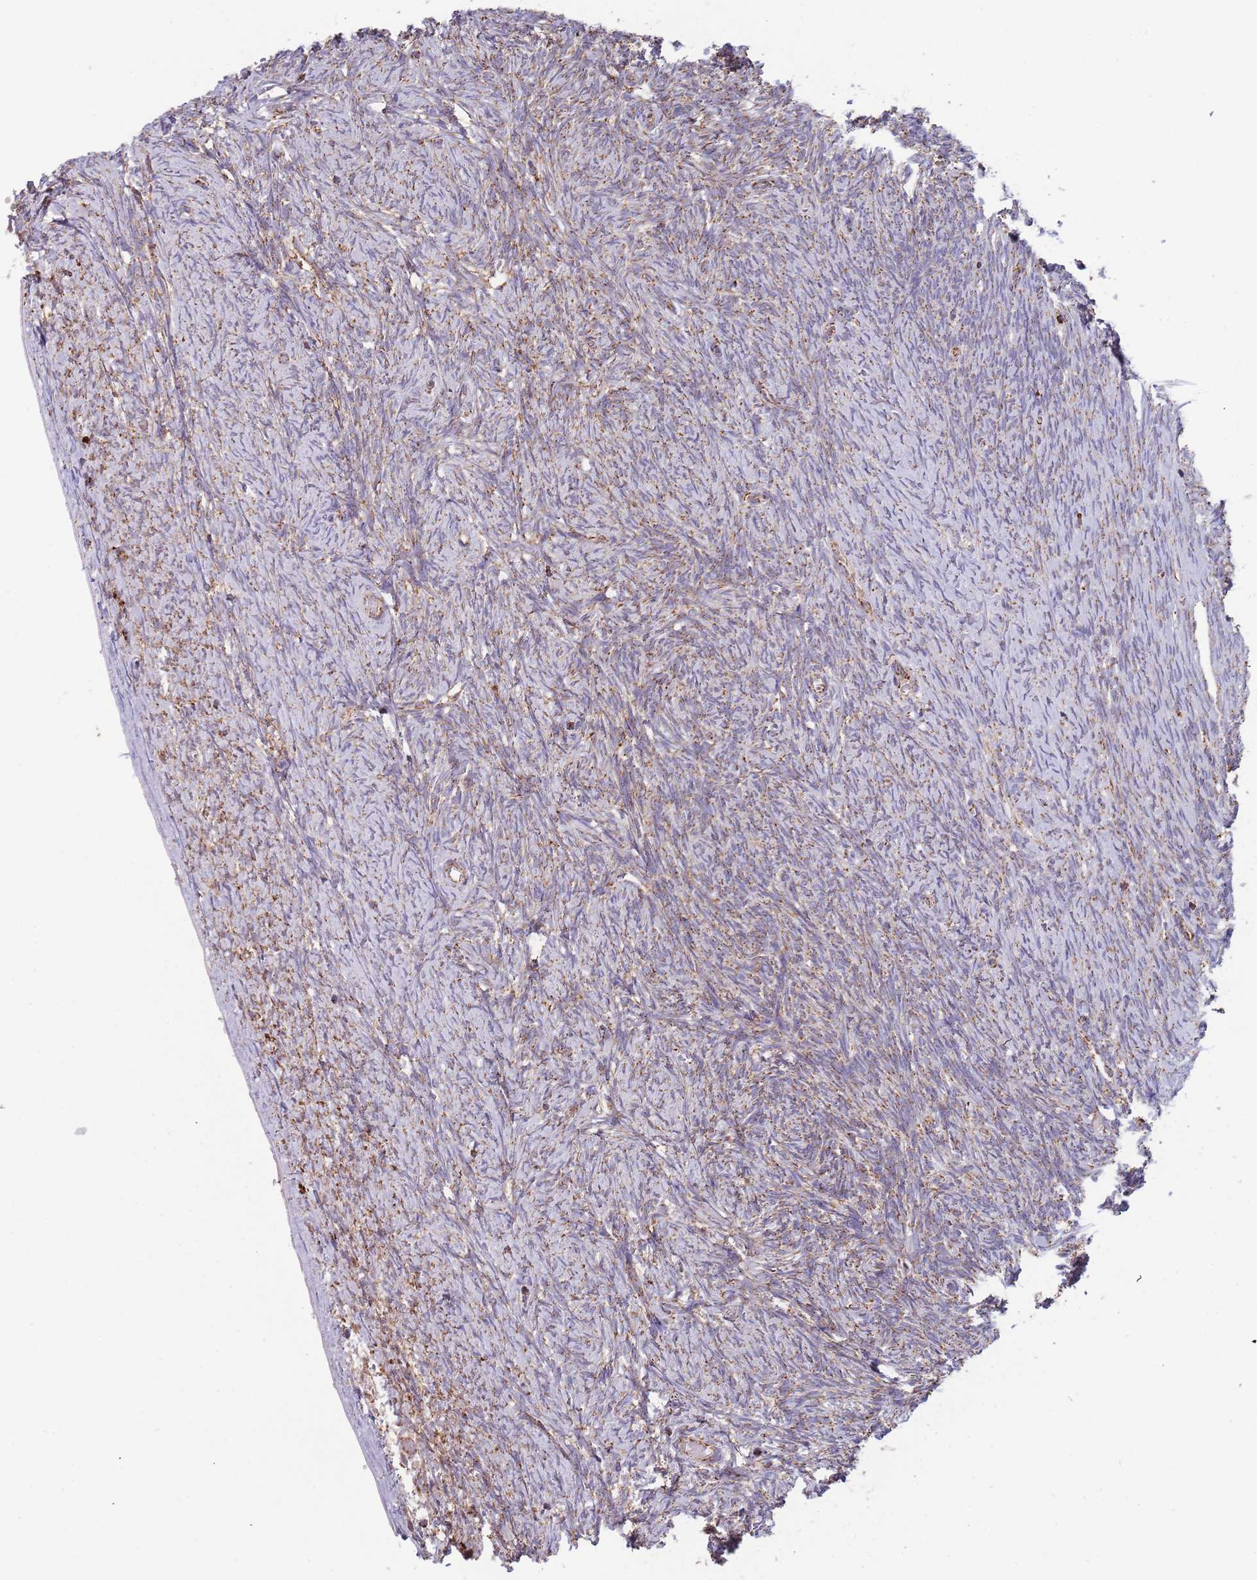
{"staining": {"intensity": "weak", "quantity": ">75%", "location": "cytoplasmic/membranous"}, "tissue": "ovary", "cell_type": "Ovarian stroma cells", "image_type": "normal", "snomed": [{"axis": "morphology", "description": "Normal tissue, NOS"}, {"axis": "topography", "description": "Ovary"}], "caption": "Protein analysis of unremarkable ovary reveals weak cytoplasmic/membranous expression in approximately >75% of ovarian stroma cells. (Brightfield microscopy of DAB IHC at high magnification).", "gene": "VPS16", "patient": {"sex": "female", "age": 44}}